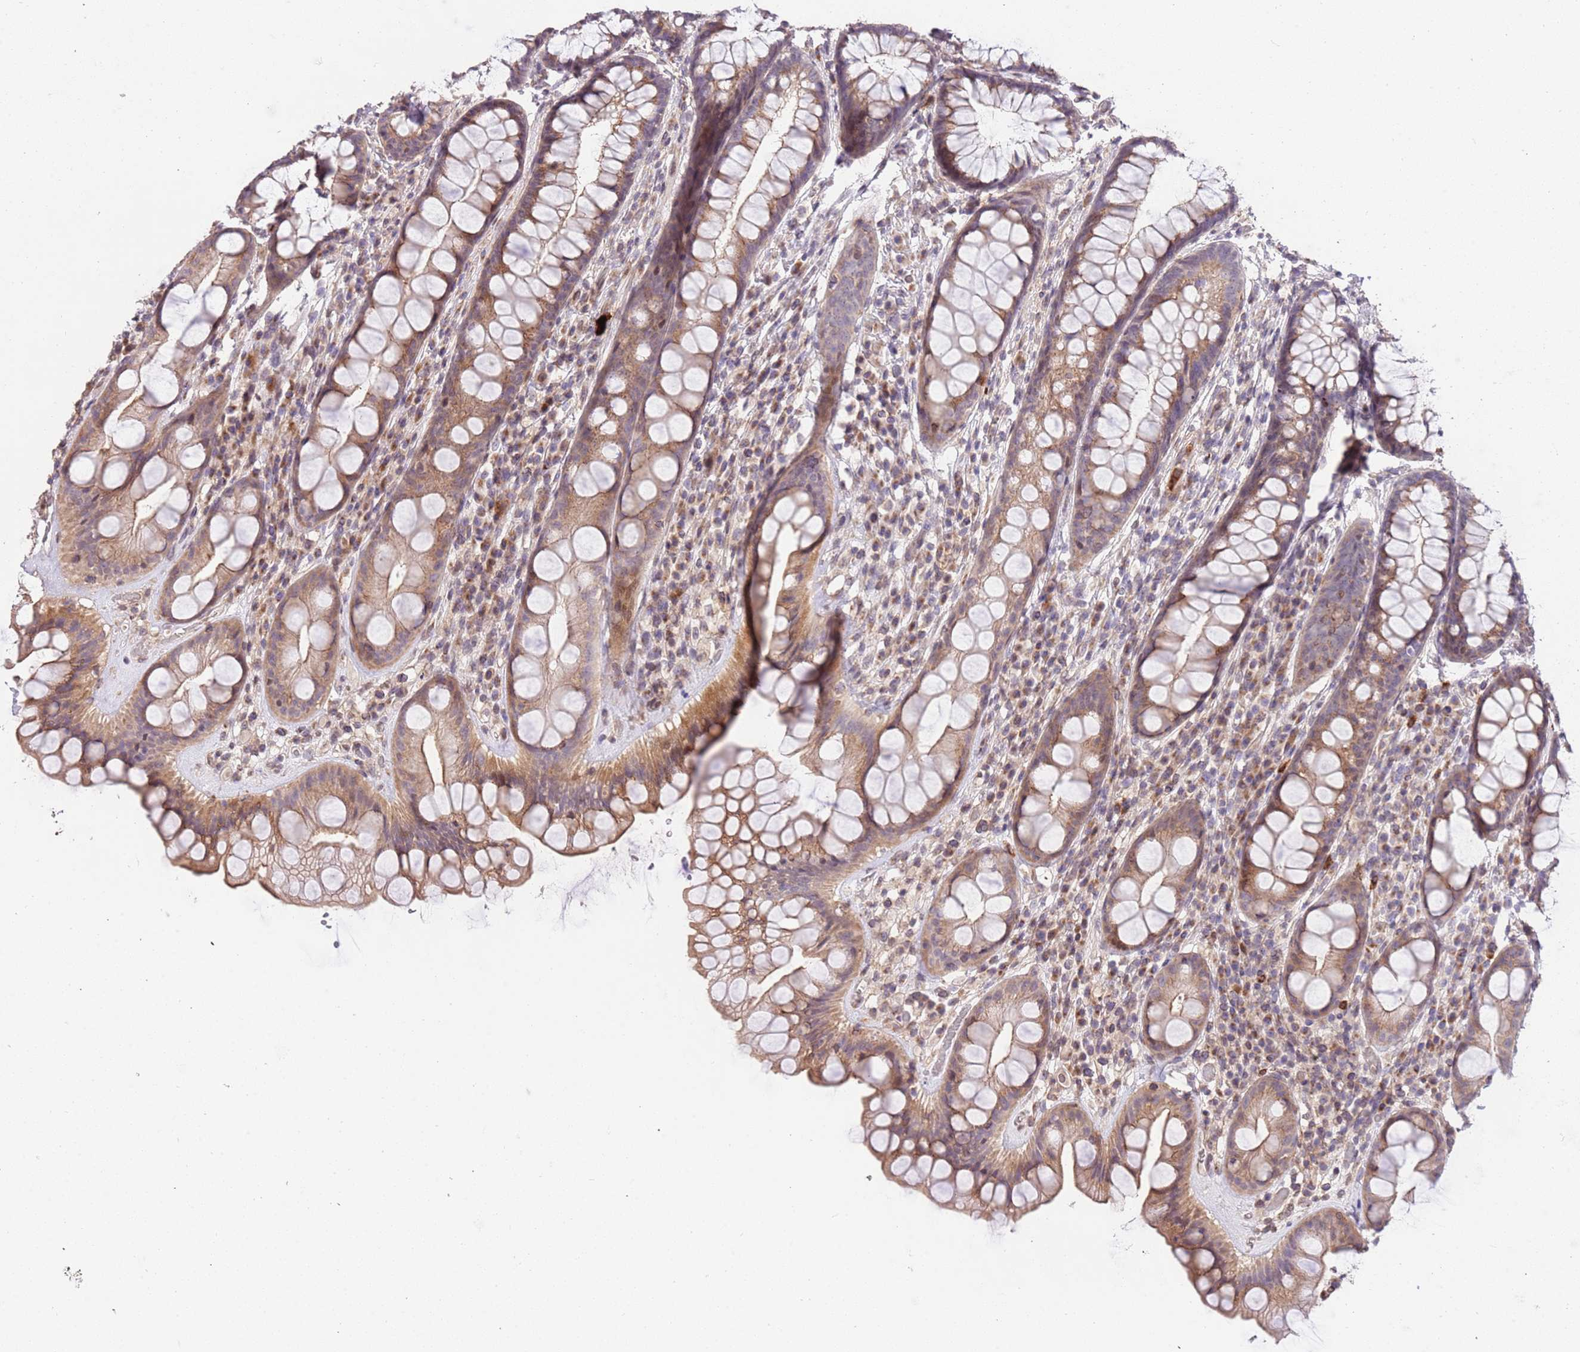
{"staining": {"intensity": "moderate", "quantity": ">75%", "location": "cytoplasmic/membranous"}, "tissue": "rectum", "cell_type": "Glandular cells", "image_type": "normal", "snomed": [{"axis": "morphology", "description": "Normal tissue, NOS"}, {"axis": "topography", "description": "Rectum"}], "caption": "Rectum was stained to show a protein in brown. There is medium levels of moderate cytoplasmic/membranous expression in approximately >75% of glandular cells. The protein of interest is stained brown, and the nuclei are stained in blue (DAB (3,3'-diaminobenzidine) IHC with brightfield microscopy, high magnification).", "gene": "SLC16A4", "patient": {"sex": "male", "age": 74}}